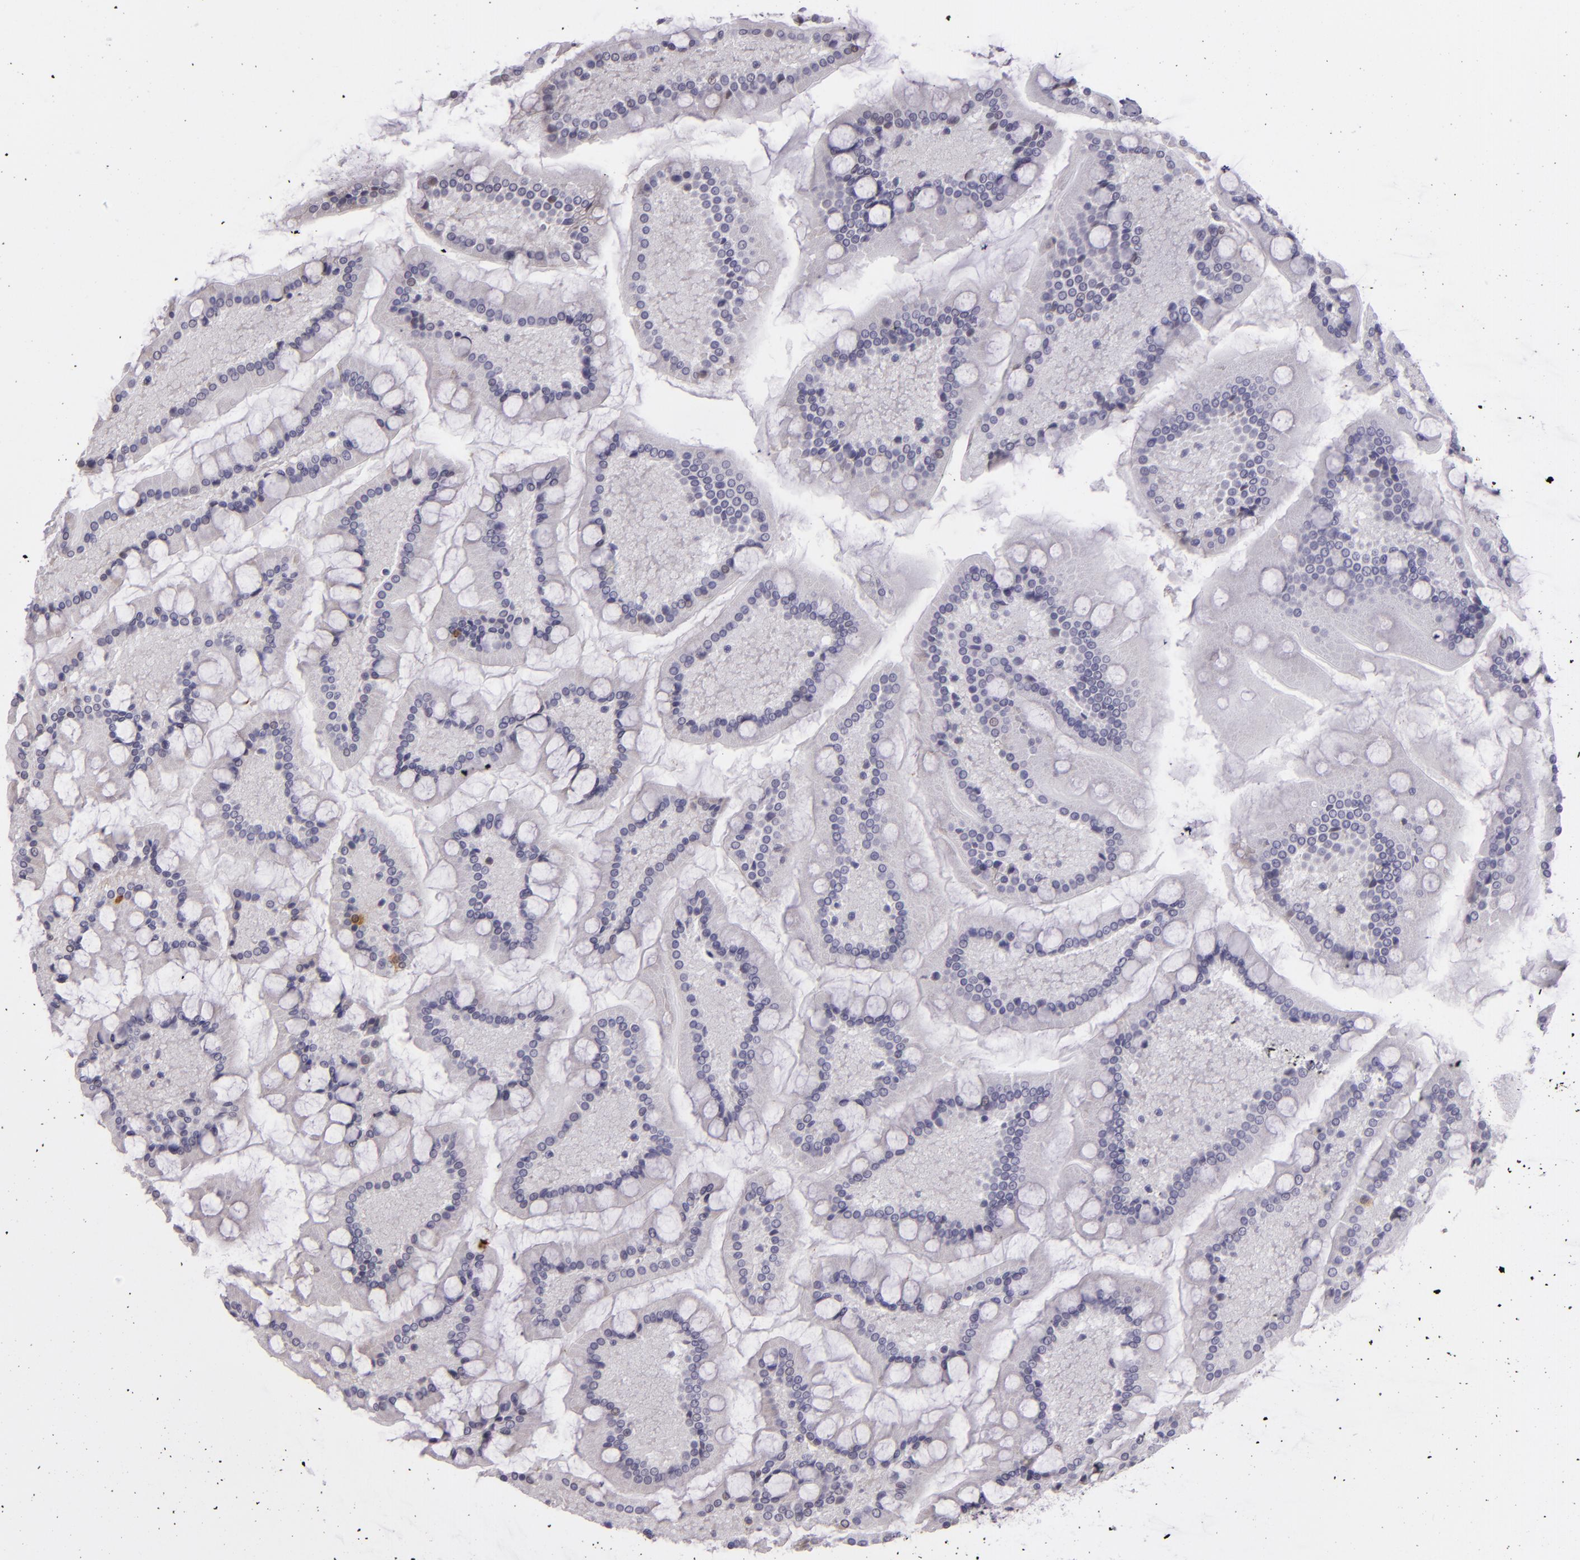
{"staining": {"intensity": "negative", "quantity": "none", "location": "none"}, "tissue": "small intestine", "cell_type": "Glandular cells", "image_type": "normal", "snomed": [{"axis": "morphology", "description": "Normal tissue, NOS"}, {"axis": "topography", "description": "Small intestine"}], "caption": "This is an immunohistochemistry image of benign small intestine. There is no staining in glandular cells.", "gene": "SNCB", "patient": {"sex": "male", "age": 41}}